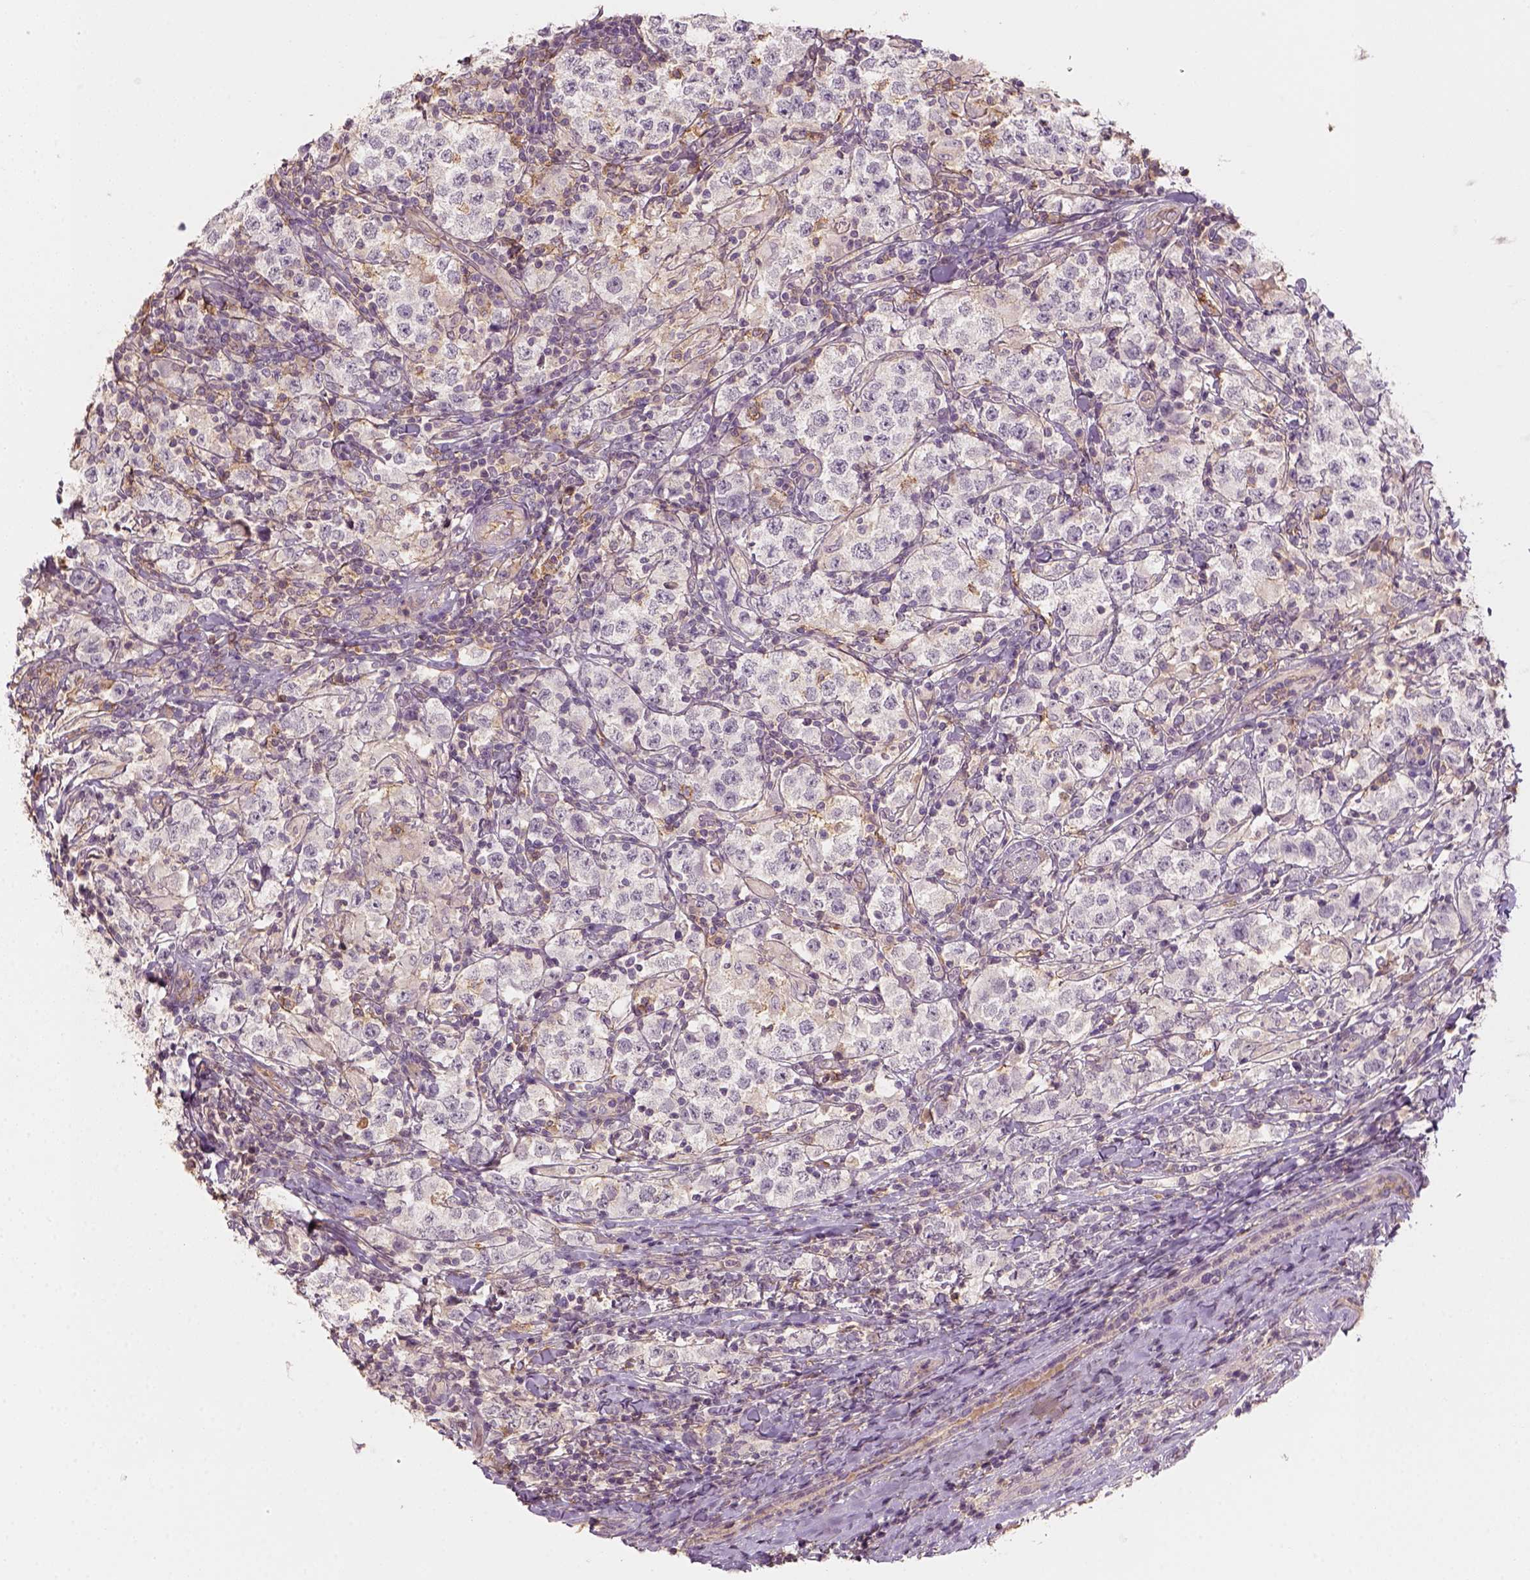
{"staining": {"intensity": "negative", "quantity": "none", "location": "none"}, "tissue": "testis cancer", "cell_type": "Tumor cells", "image_type": "cancer", "snomed": [{"axis": "morphology", "description": "Seminoma, NOS"}, {"axis": "morphology", "description": "Carcinoma, Embryonal, NOS"}, {"axis": "topography", "description": "Testis"}], "caption": "A high-resolution histopathology image shows immunohistochemistry (IHC) staining of seminoma (testis), which exhibits no significant expression in tumor cells.", "gene": "AQP9", "patient": {"sex": "male", "age": 41}}